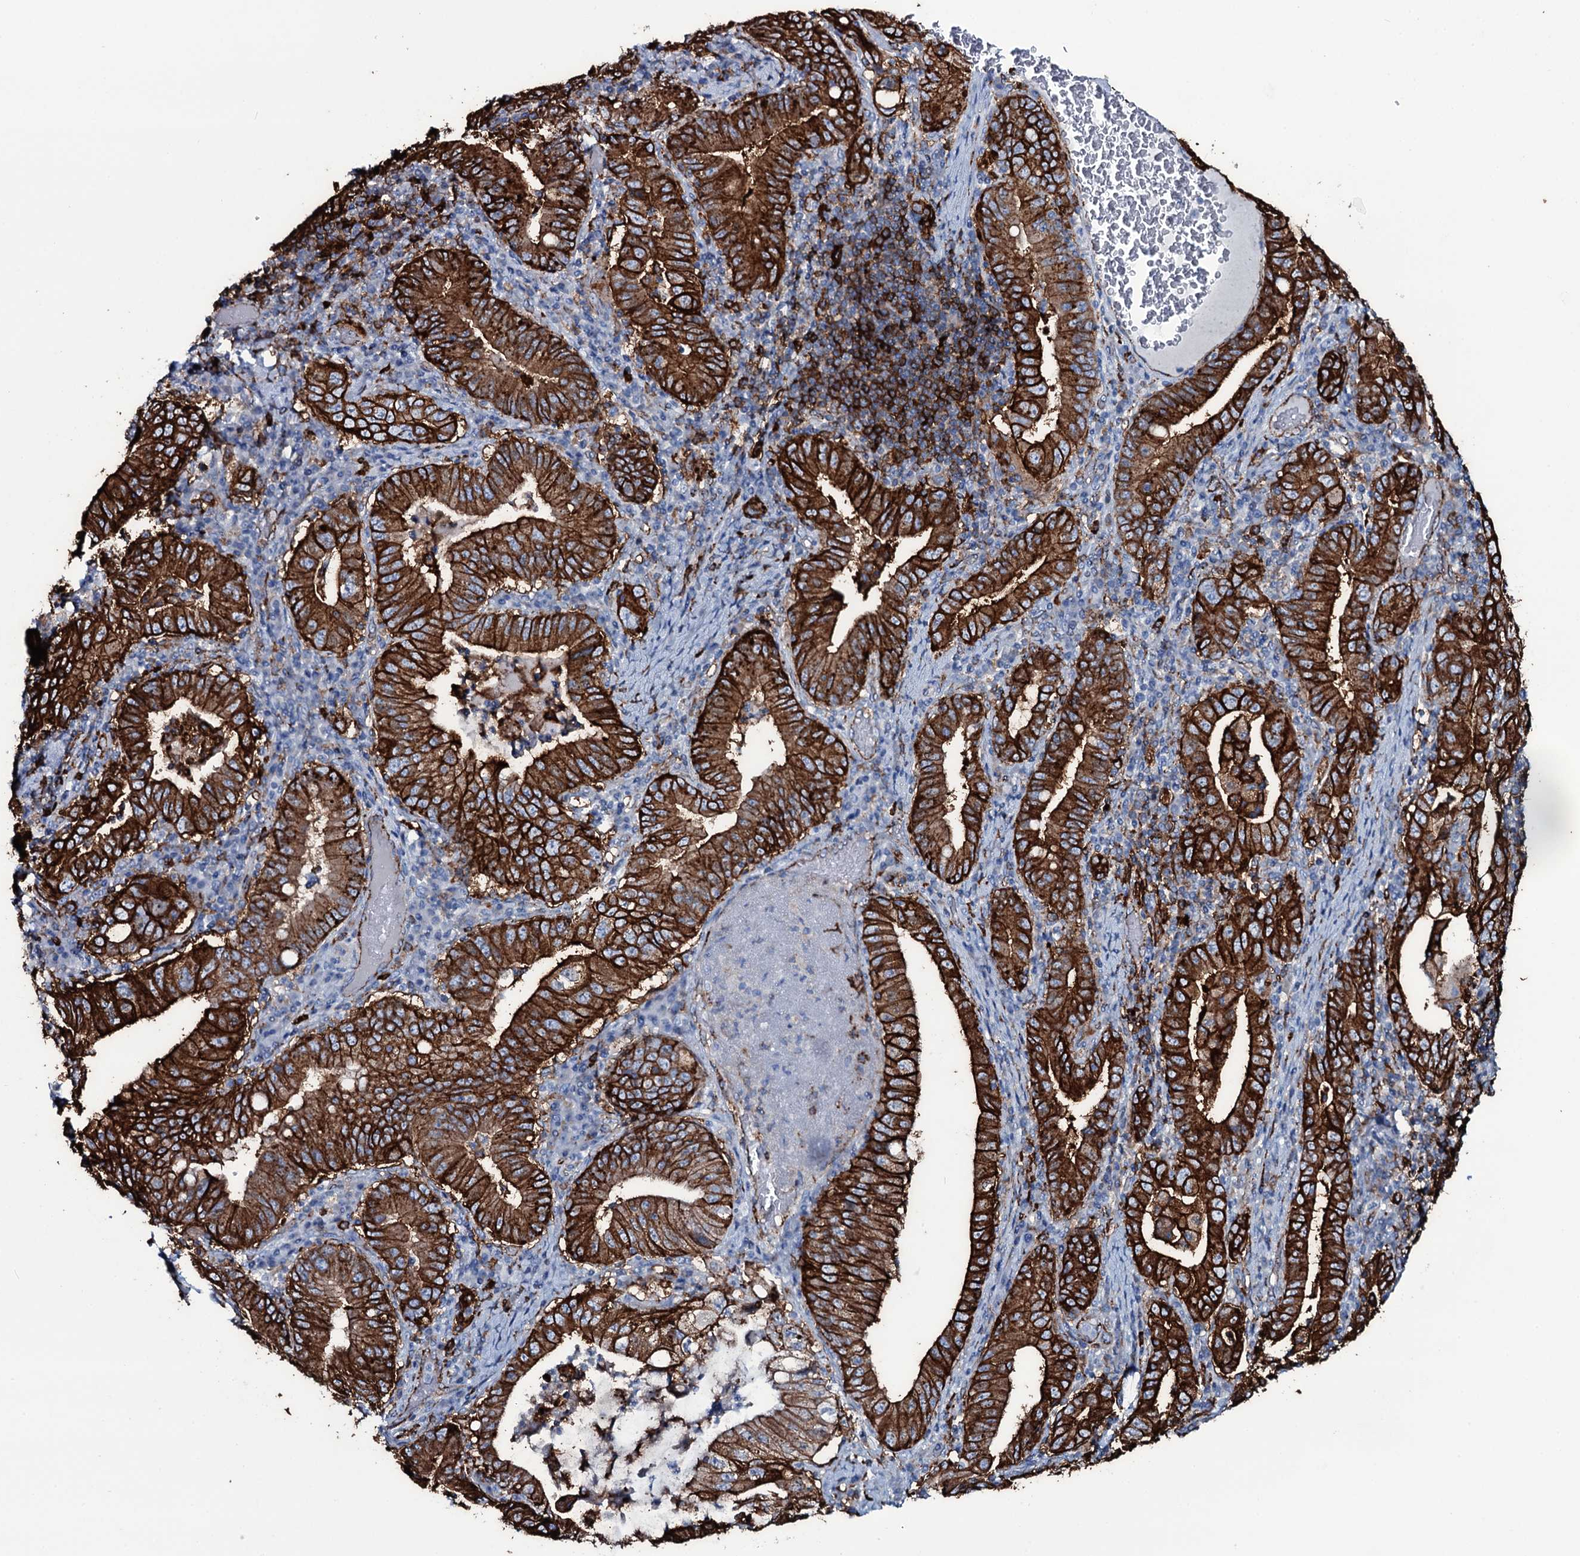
{"staining": {"intensity": "strong", "quantity": ">75%", "location": "cytoplasmic/membranous"}, "tissue": "stomach cancer", "cell_type": "Tumor cells", "image_type": "cancer", "snomed": [{"axis": "morphology", "description": "Normal tissue, NOS"}, {"axis": "morphology", "description": "Adenocarcinoma, NOS"}, {"axis": "topography", "description": "Esophagus"}, {"axis": "topography", "description": "Stomach, upper"}, {"axis": "topography", "description": "Peripheral nerve tissue"}], "caption": "High-power microscopy captured an IHC photomicrograph of adenocarcinoma (stomach), revealing strong cytoplasmic/membranous expression in approximately >75% of tumor cells.", "gene": "OSBPL2", "patient": {"sex": "male", "age": 62}}